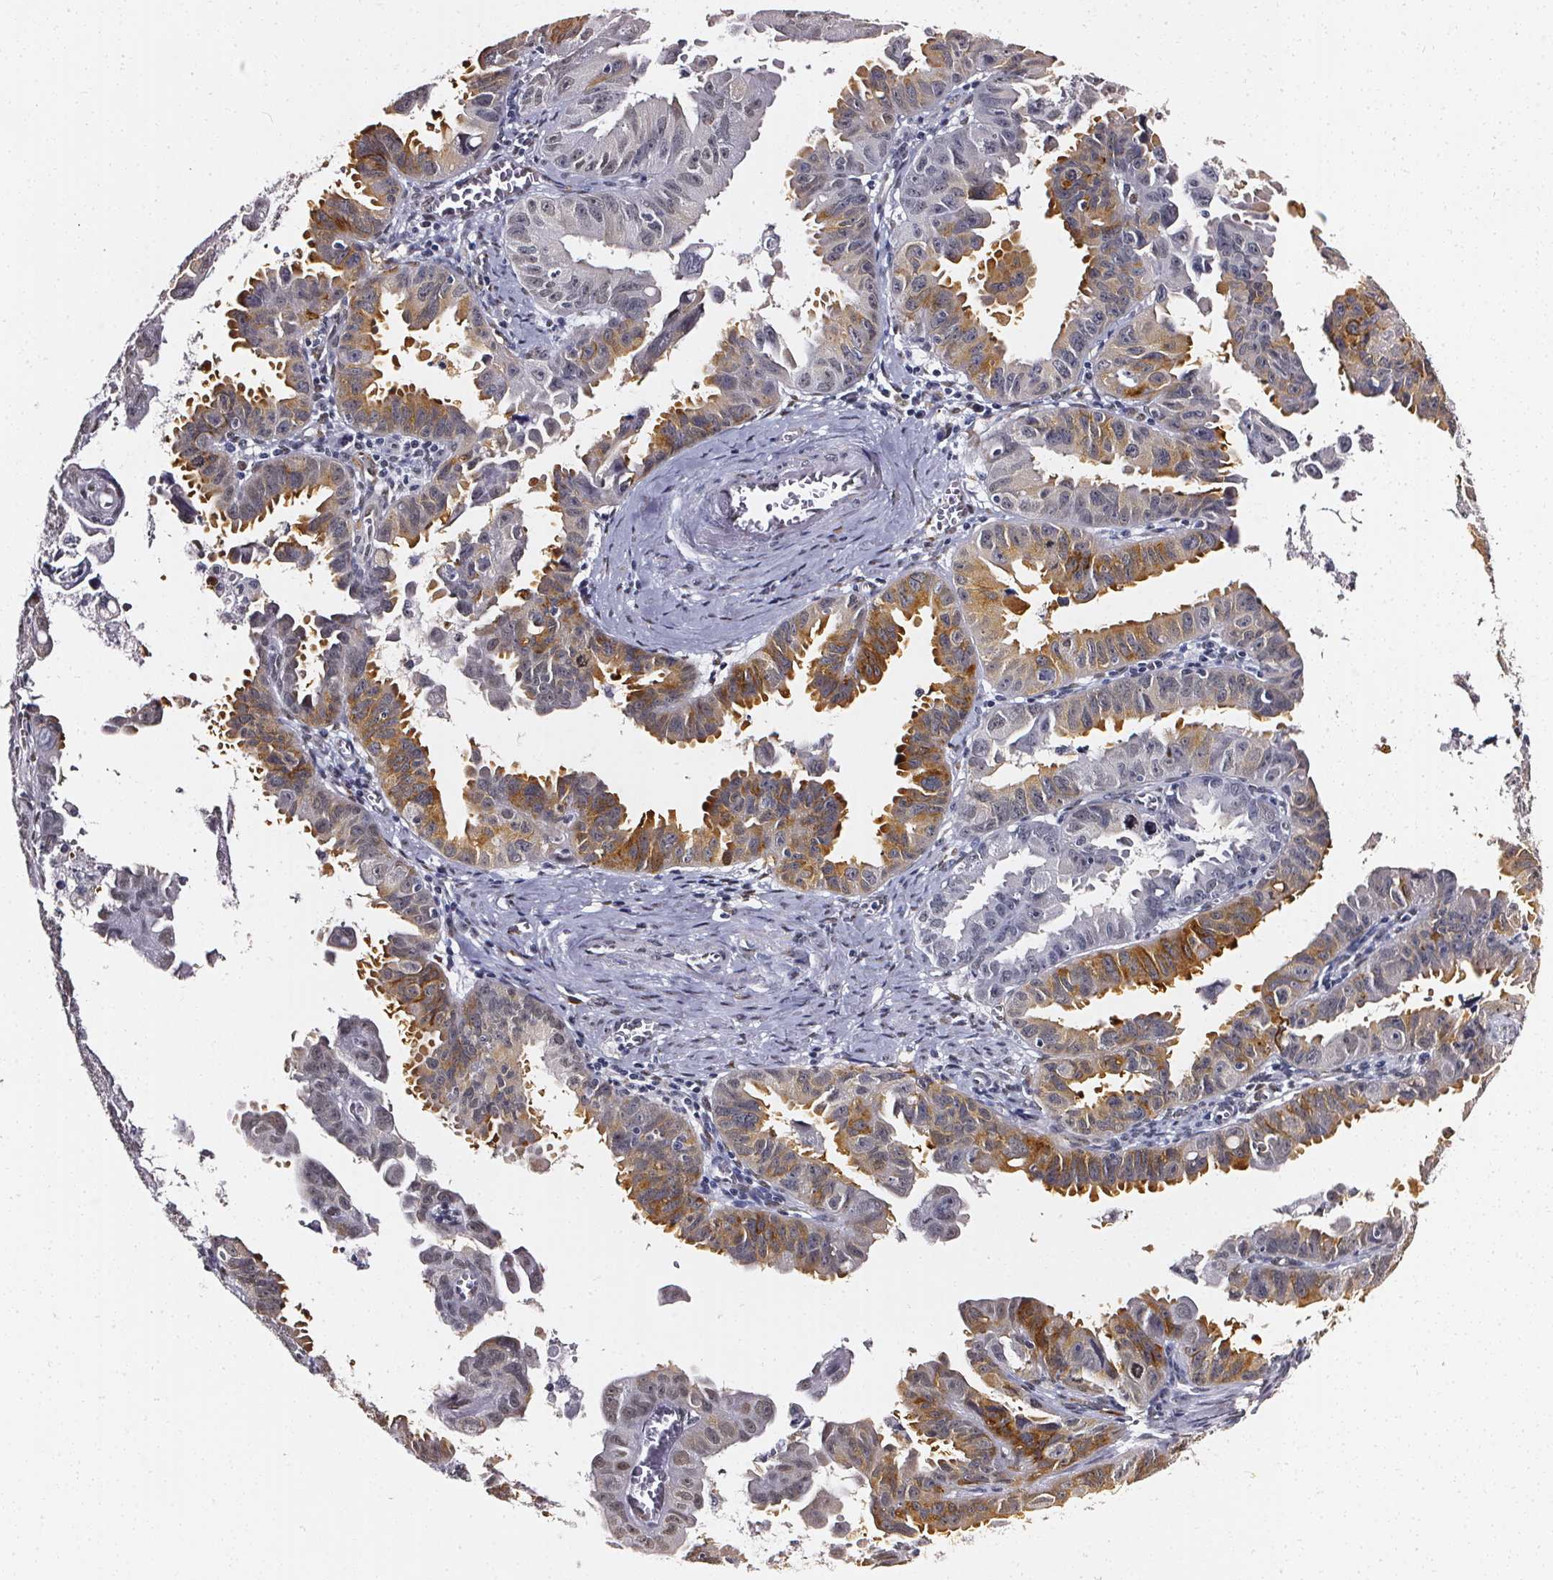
{"staining": {"intensity": "moderate", "quantity": "25%-75%", "location": "cytoplasmic/membranous,nuclear"}, "tissue": "ovarian cancer", "cell_type": "Tumor cells", "image_type": "cancer", "snomed": [{"axis": "morphology", "description": "Carcinoma, endometroid"}, {"axis": "topography", "description": "Ovary"}], "caption": "A brown stain labels moderate cytoplasmic/membranous and nuclear expression of a protein in human ovarian endometroid carcinoma tumor cells.", "gene": "GP6", "patient": {"sex": "female", "age": 85}}